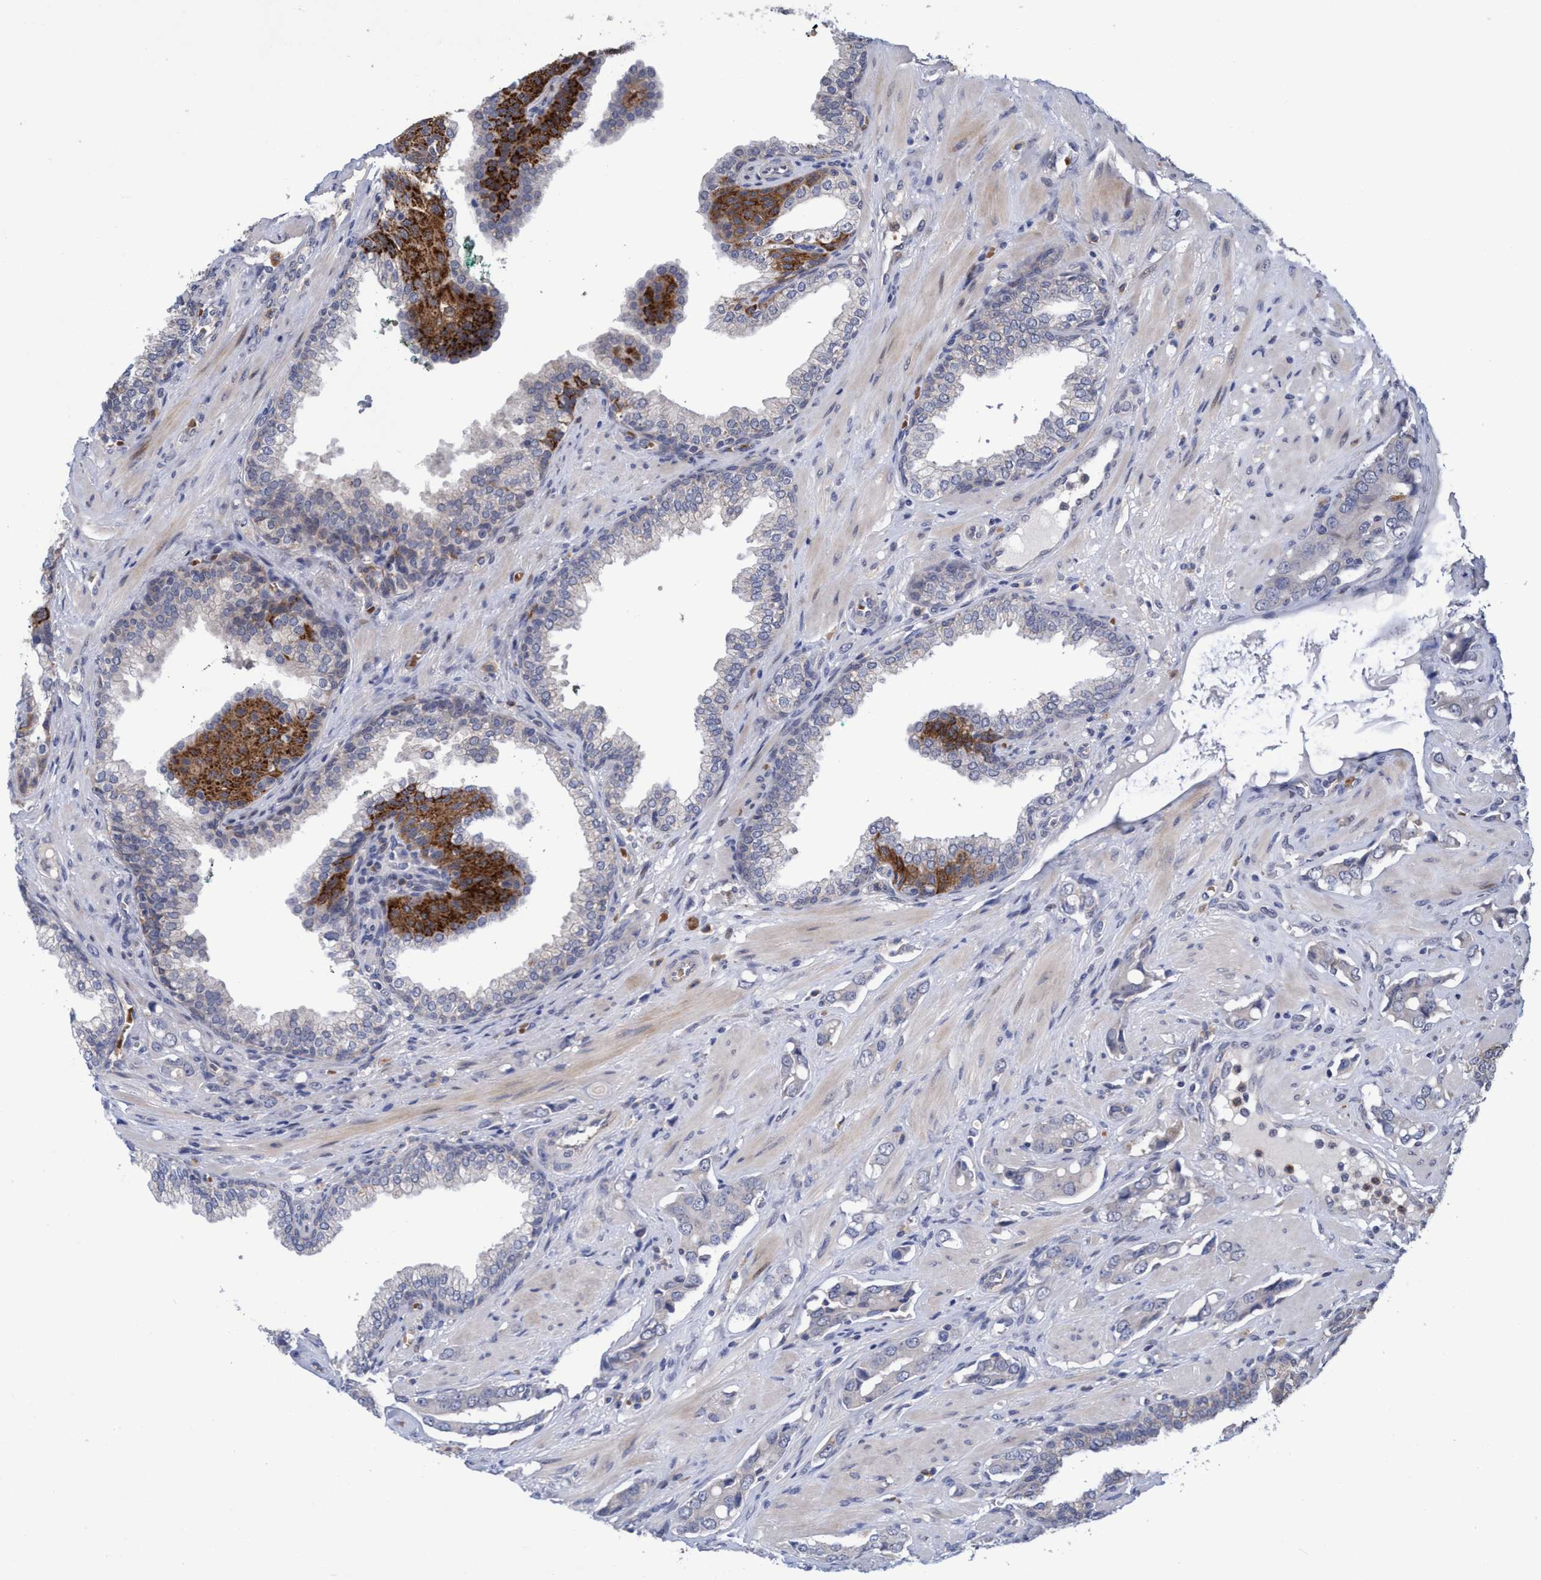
{"staining": {"intensity": "negative", "quantity": "none", "location": "none"}, "tissue": "prostate cancer", "cell_type": "Tumor cells", "image_type": "cancer", "snomed": [{"axis": "morphology", "description": "Adenocarcinoma, High grade"}, {"axis": "topography", "description": "Prostate"}], "caption": "Tumor cells are negative for brown protein staining in adenocarcinoma (high-grade) (prostate).", "gene": "SEMA4D", "patient": {"sex": "male", "age": 52}}